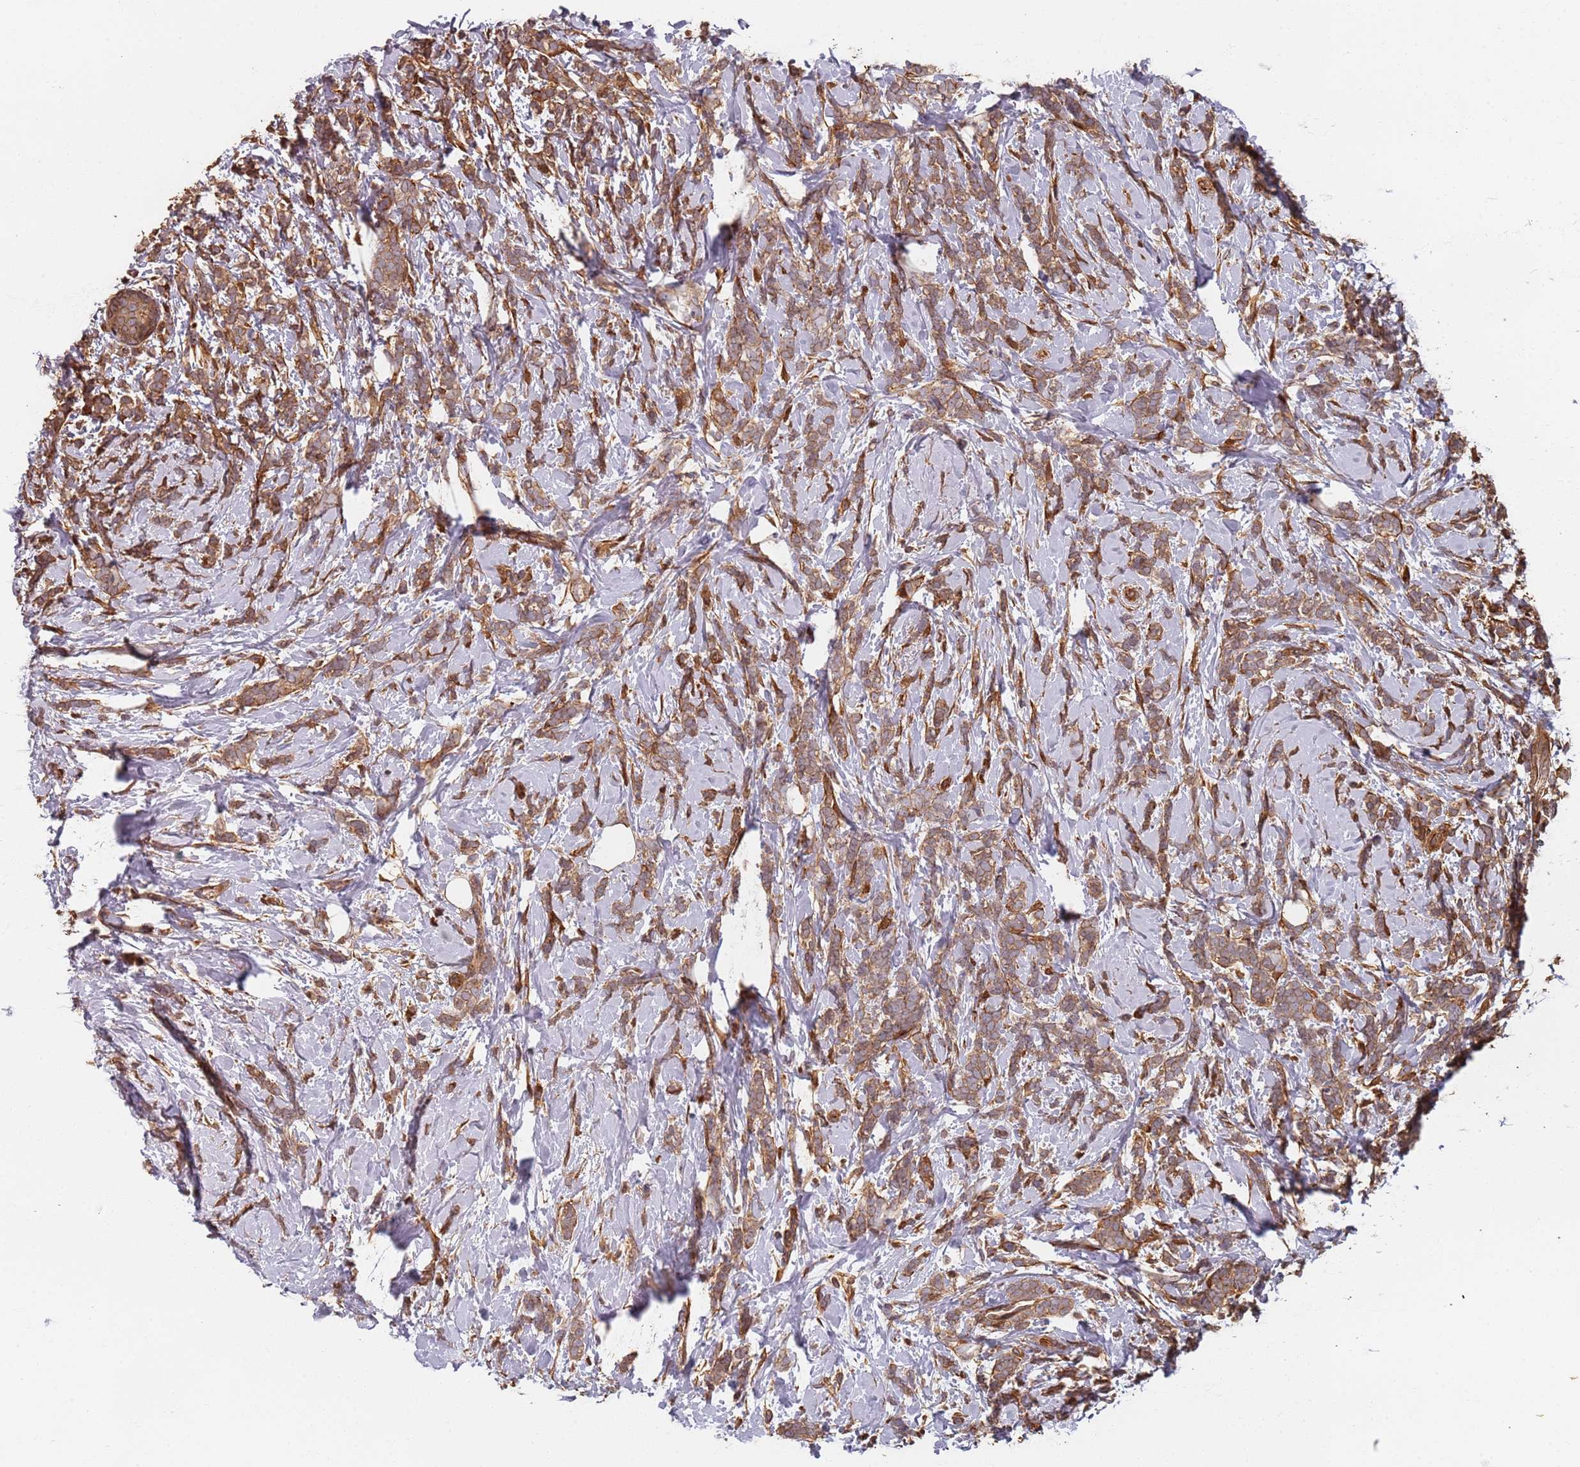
{"staining": {"intensity": "moderate", "quantity": ">75%", "location": "cytoplasmic/membranous"}, "tissue": "breast cancer", "cell_type": "Tumor cells", "image_type": "cancer", "snomed": [{"axis": "morphology", "description": "Lobular carcinoma"}, {"axis": "topography", "description": "Breast"}], "caption": "This histopathology image exhibits lobular carcinoma (breast) stained with immunohistochemistry (IHC) to label a protein in brown. The cytoplasmic/membranous of tumor cells show moderate positivity for the protein. Nuclei are counter-stained blue.", "gene": "SDCCAG8", "patient": {"sex": "female", "age": 58}}